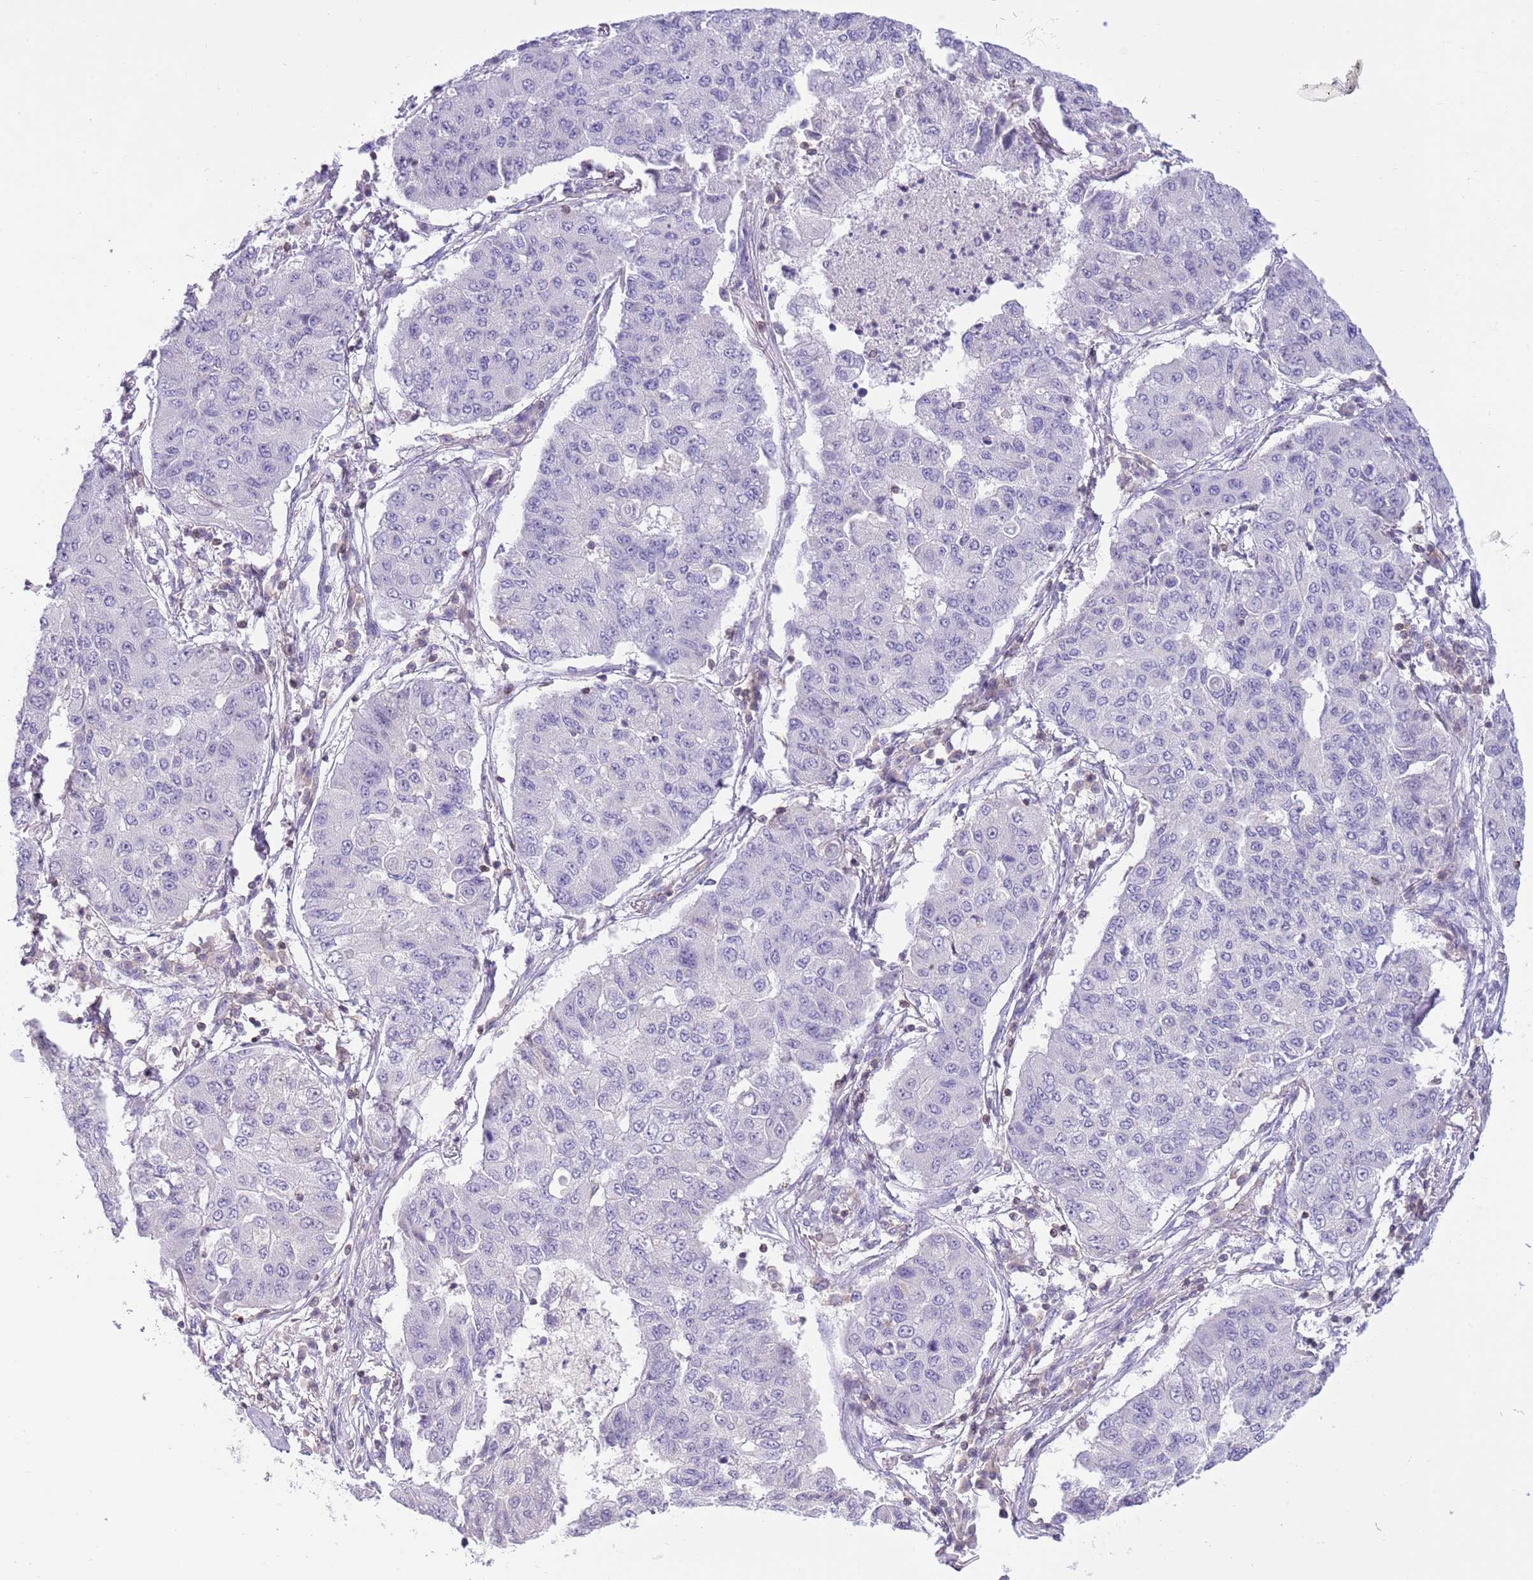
{"staining": {"intensity": "negative", "quantity": "none", "location": "none"}, "tissue": "lung cancer", "cell_type": "Tumor cells", "image_type": "cancer", "snomed": [{"axis": "morphology", "description": "Squamous cell carcinoma, NOS"}, {"axis": "topography", "description": "Lung"}], "caption": "The micrograph displays no staining of tumor cells in lung cancer (squamous cell carcinoma). (Immunohistochemistry, brightfield microscopy, high magnification).", "gene": "OR4Q3", "patient": {"sex": "male", "age": 74}}